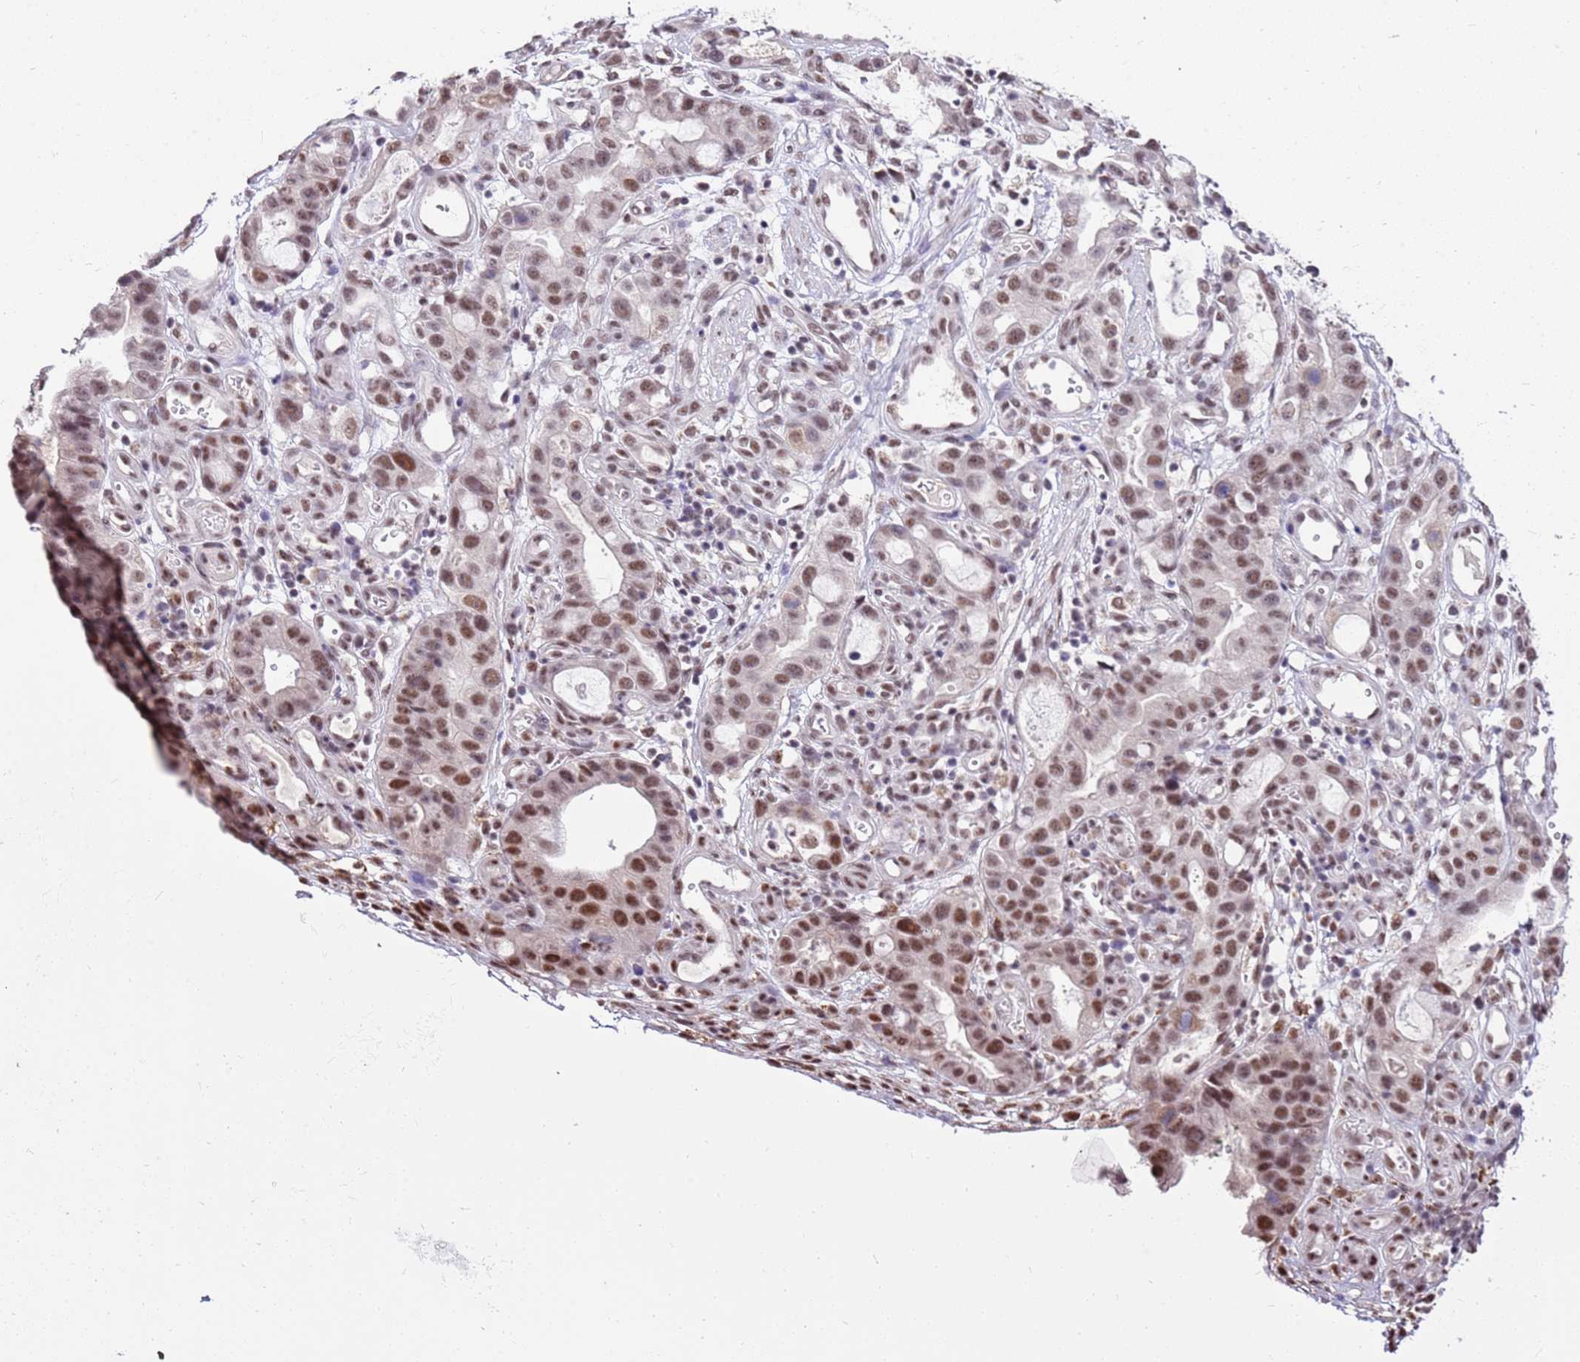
{"staining": {"intensity": "moderate", "quantity": "25%-75%", "location": "nuclear"}, "tissue": "stomach cancer", "cell_type": "Tumor cells", "image_type": "cancer", "snomed": [{"axis": "morphology", "description": "Adenocarcinoma, NOS"}, {"axis": "topography", "description": "Stomach"}], "caption": "Protein staining shows moderate nuclear positivity in about 25%-75% of tumor cells in adenocarcinoma (stomach).", "gene": "AKAP8L", "patient": {"sex": "male", "age": 55}}